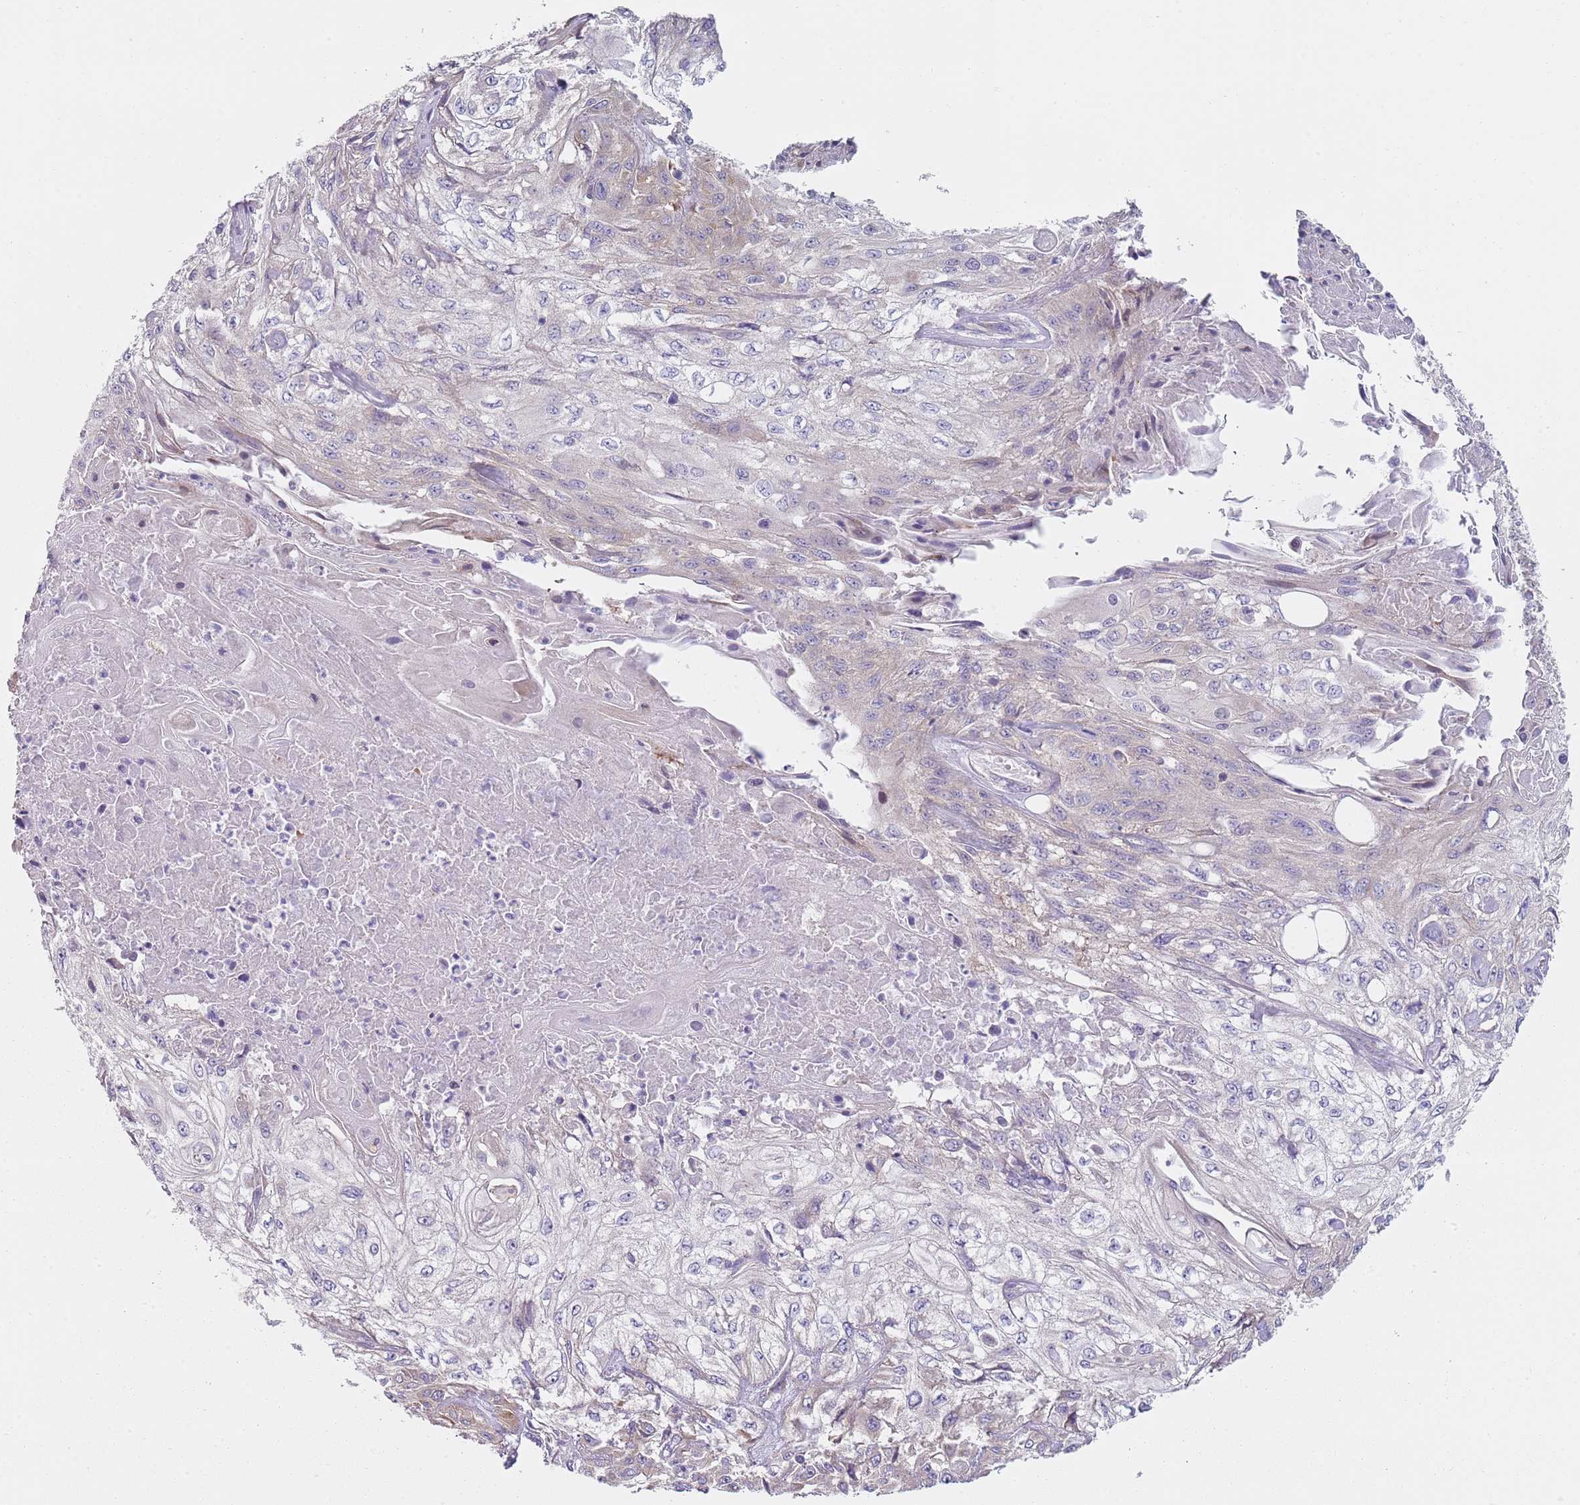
{"staining": {"intensity": "weak", "quantity": "<25%", "location": "cytoplasmic/membranous"}, "tissue": "skin cancer", "cell_type": "Tumor cells", "image_type": "cancer", "snomed": [{"axis": "morphology", "description": "Squamous cell carcinoma, NOS"}, {"axis": "morphology", "description": "Squamous cell carcinoma, metastatic, NOS"}, {"axis": "topography", "description": "Skin"}, {"axis": "topography", "description": "Lymph node"}], "caption": "Immunohistochemistry (IHC) histopathology image of neoplastic tissue: human skin cancer (metastatic squamous cell carcinoma) stained with DAB shows no significant protein positivity in tumor cells. (DAB IHC visualized using brightfield microscopy, high magnification).", "gene": "SLC26A6", "patient": {"sex": "male", "age": 75}}